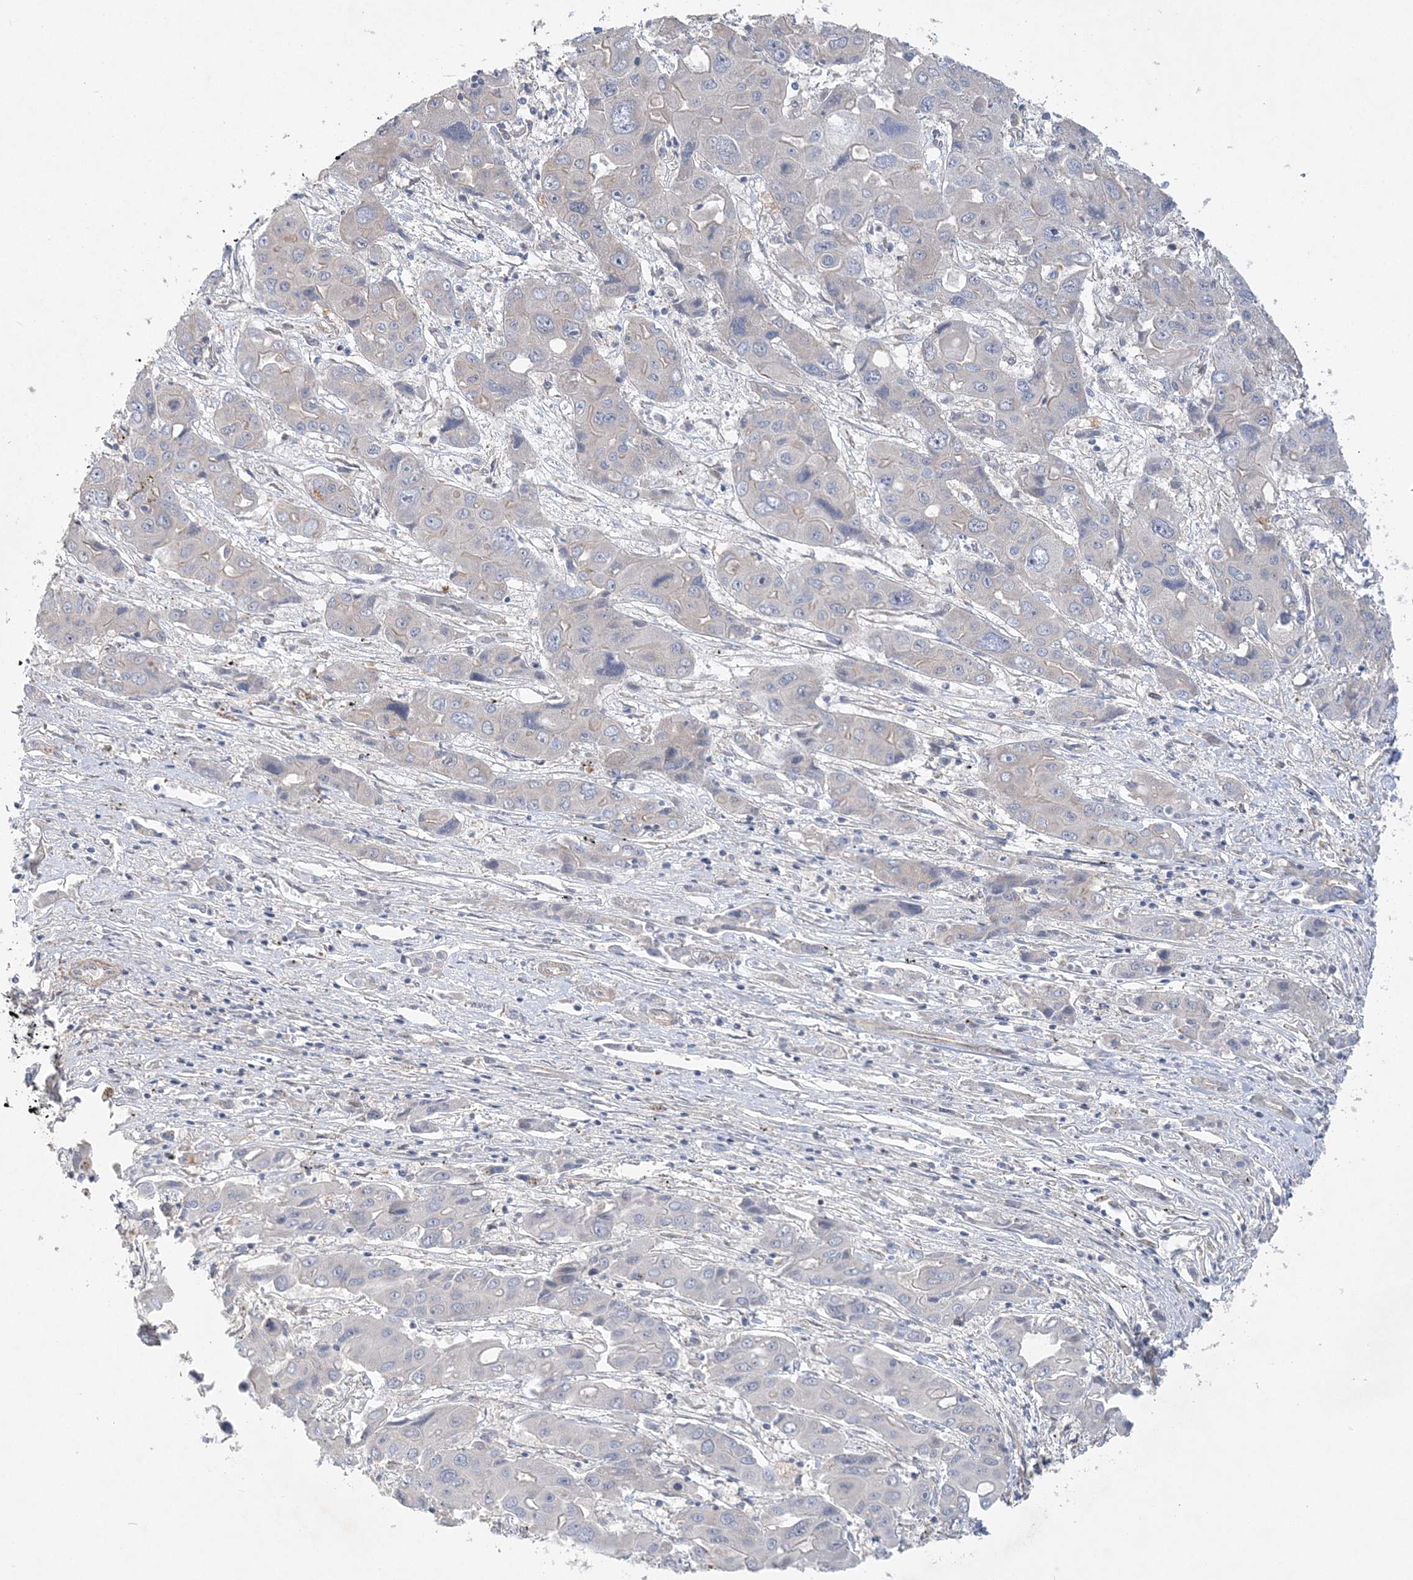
{"staining": {"intensity": "negative", "quantity": "none", "location": "none"}, "tissue": "liver cancer", "cell_type": "Tumor cells", "image_type": "cancer", "snomed": [{"axis": "morphology", "description": "Cholangiocarcinoma"}, {"axis": "topography", "description": "Liver"}], "caption": "Immunohistochemistry of liver cholangiocarcinoma demonstrates no staining in tumor cells. Brightfield microscopy of IHC stained with DAB (brown) and hematoxylin (blue), captured at high magnification.", "gene": "MAP4K5", "patient": {"sex": "male", "age": 67}}